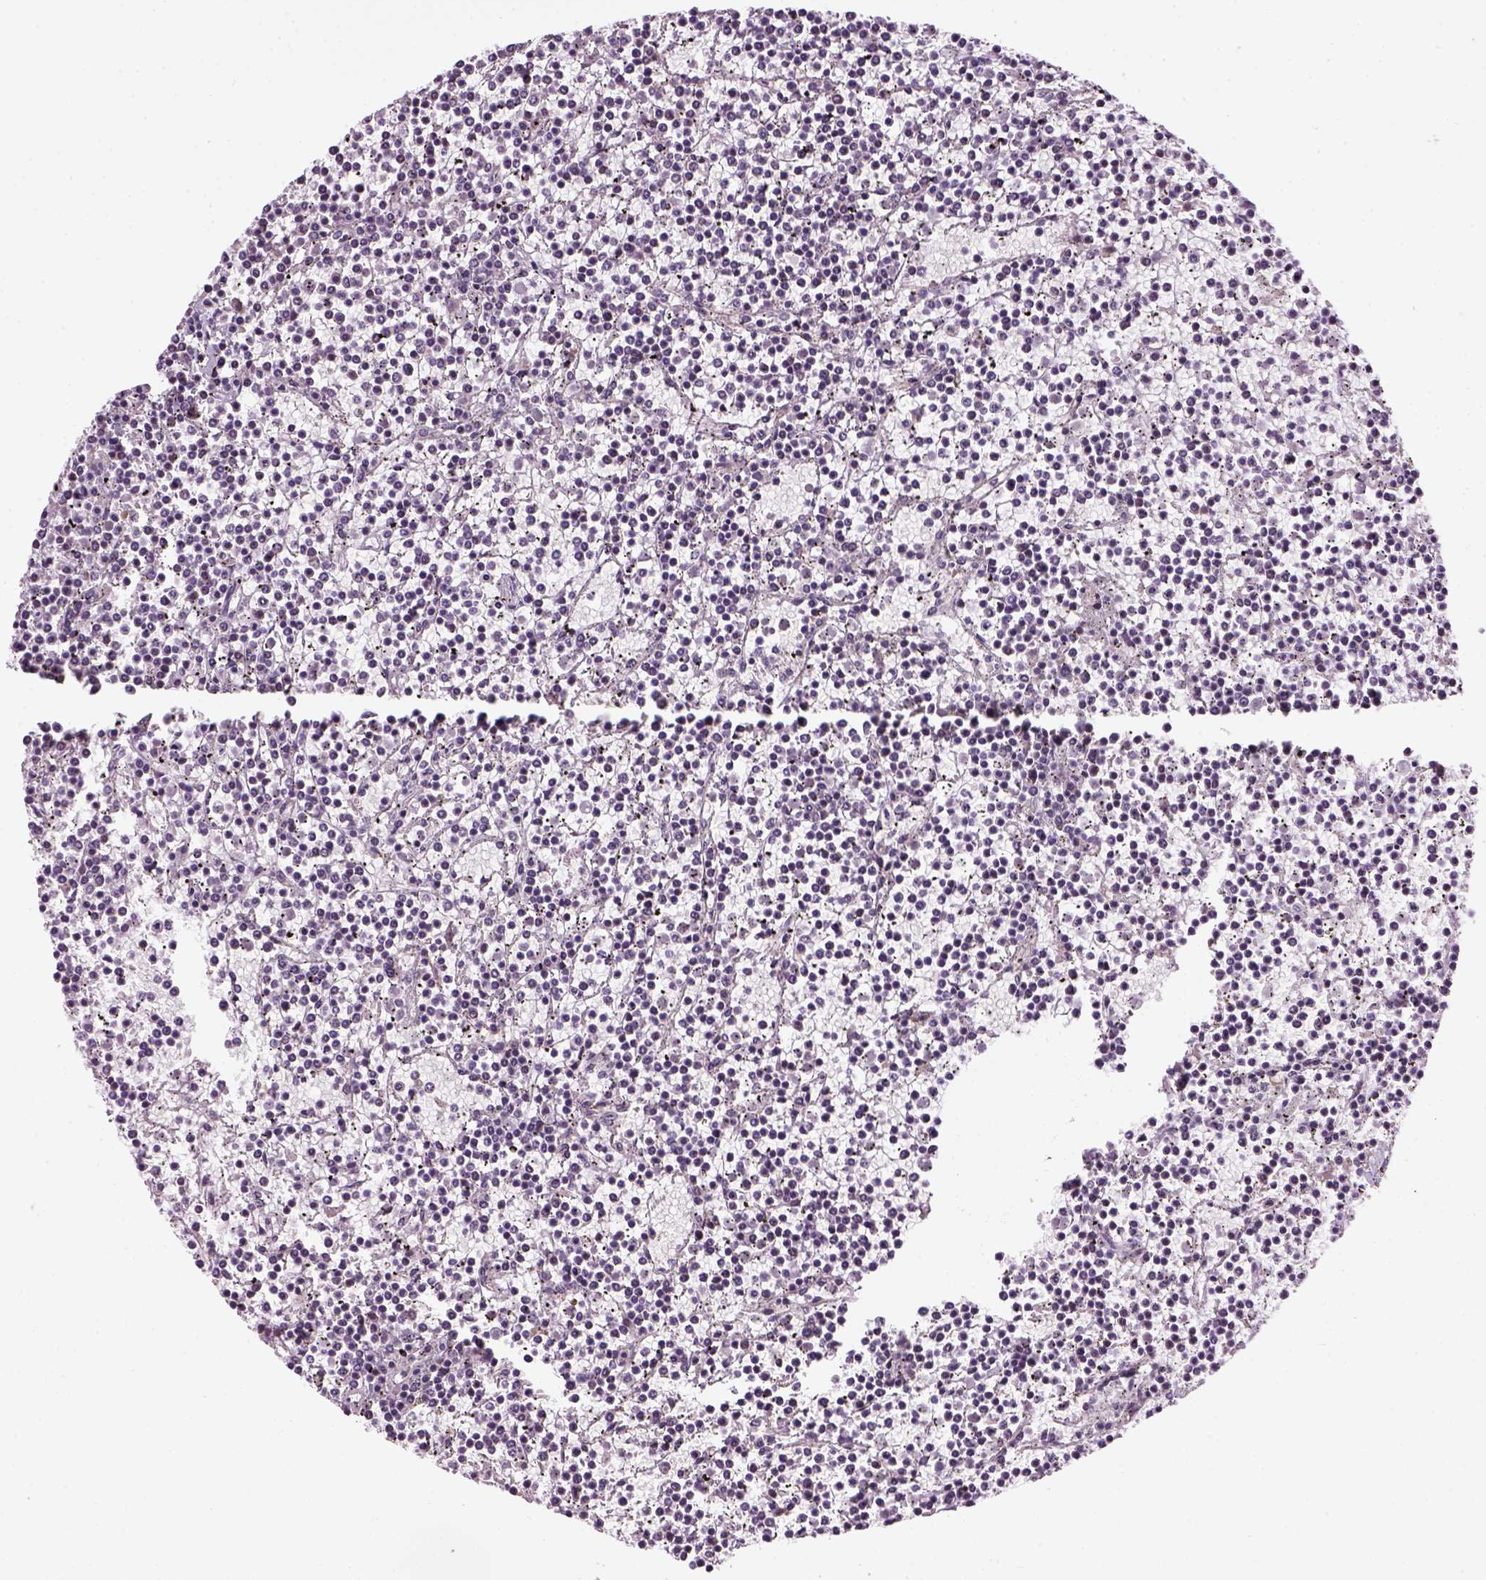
{"staining": {"intensity": "negative", "quantity": "none", "location": "none"}, "tissue": "lymphoma", "cell_type": "Tumor cells", "image_type": "cancer", "snomed": [{"axis": "morphology", "description": "Malignant lymphoma, non-Hodgkin's type, Low grade"}, {"axis": "topography", "description": "Spleen"}], "caption": "Protein analysis of malignant lymphoma, non-Hodgkin's type (low-grade) shows no significant expression in tumor cells.", "gene": "XK", "patient": {"sex": "female", "age": 19}}